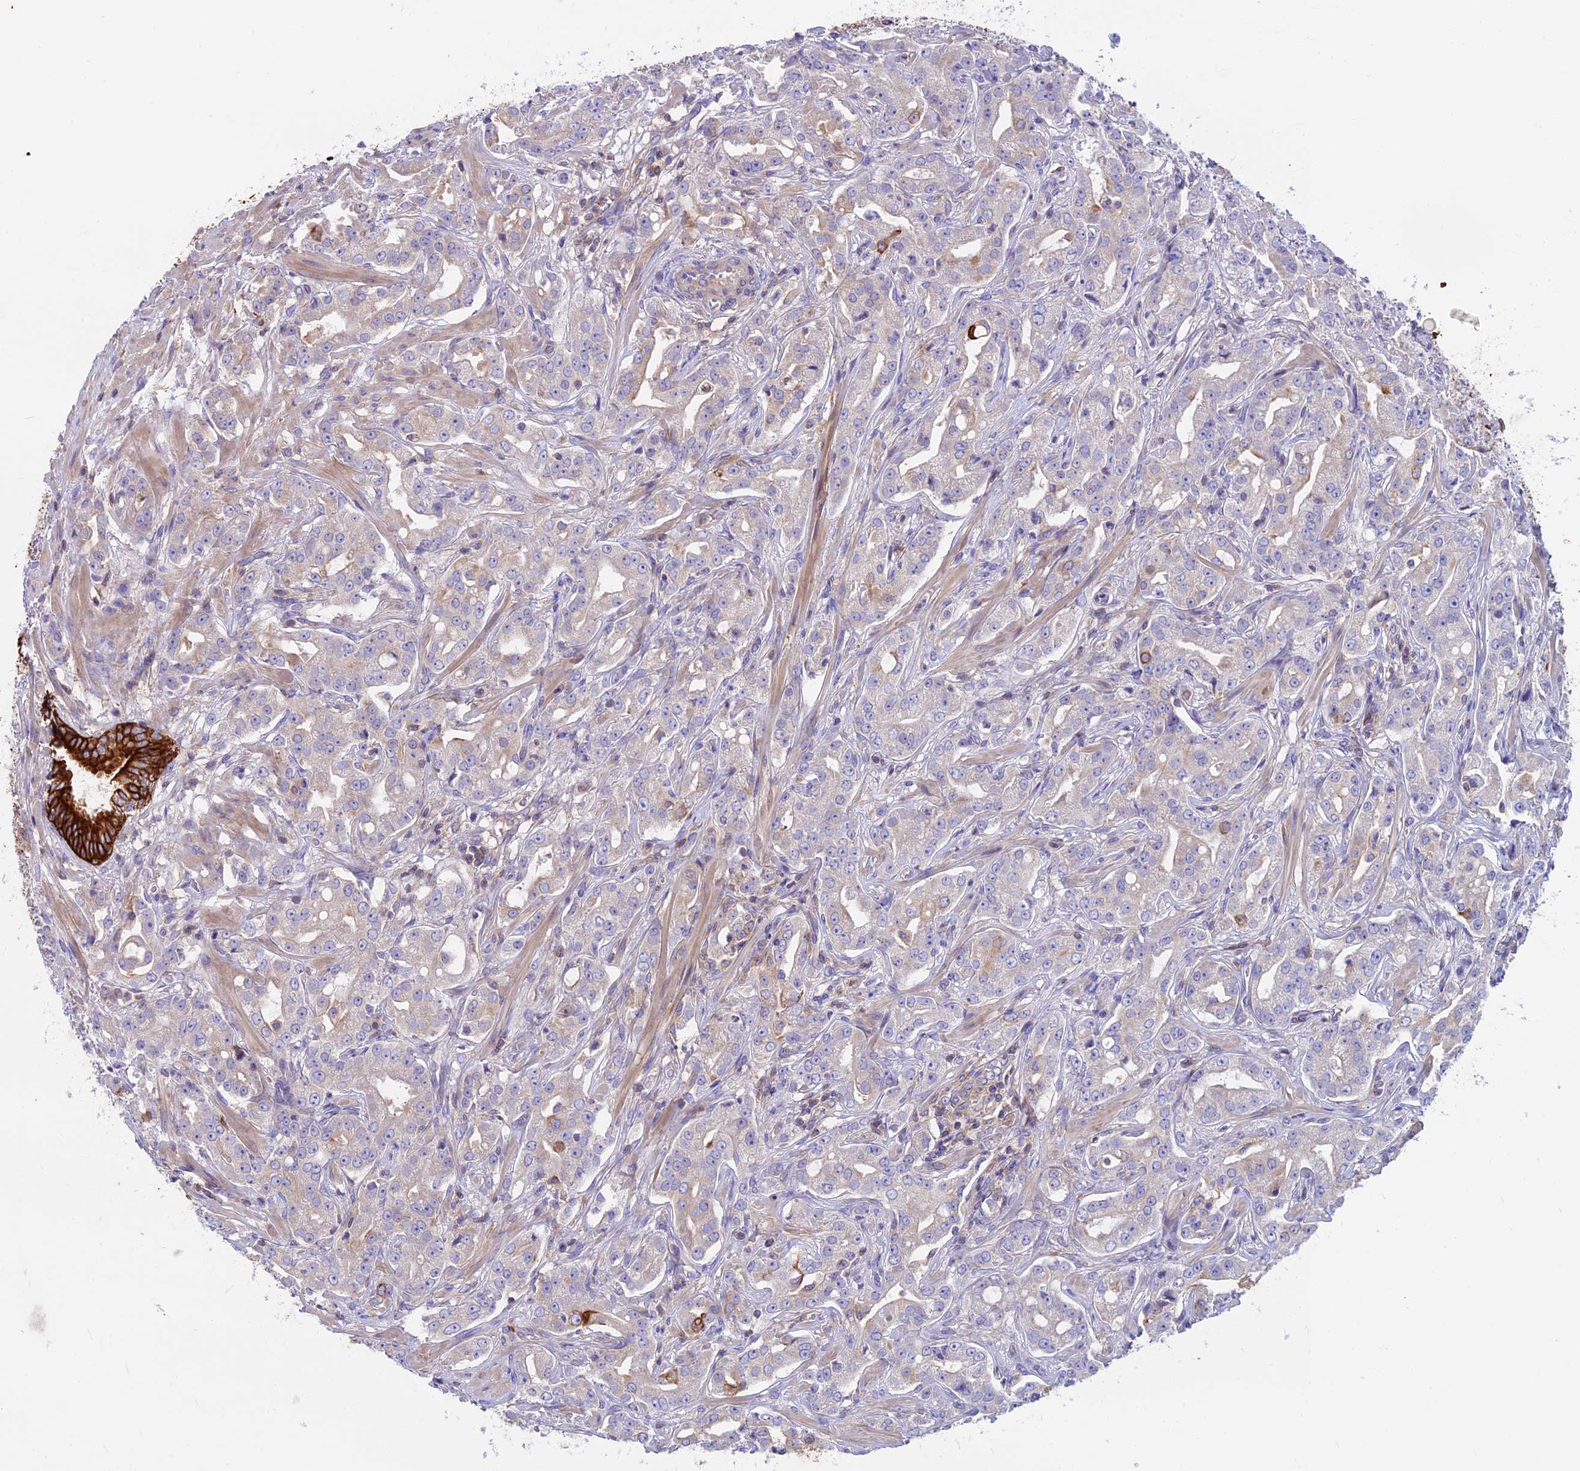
{"staining": {"intensity": "moderate", "quantity": "25%-75%", "location": "cytoplasmic/membranous"}, "tissue": "prostate cancer", "cell_type": "Tumor cells", "image_type": "cancer", "snomed": [{"axis": "morphology", "description": "Adenocarcinoma, High grade"}, {"axis": "topography", "description": "Prostate"}], "caption": "Adenocarcinoma (high-grade) (prostate) stained for a protein (brown) shows moderate cytoplasmic/membranous positive expression in approximately 25%-75% of tumor cells.", "gene": "CDAN1", "patient": {"sex": "male", "age": 63}}